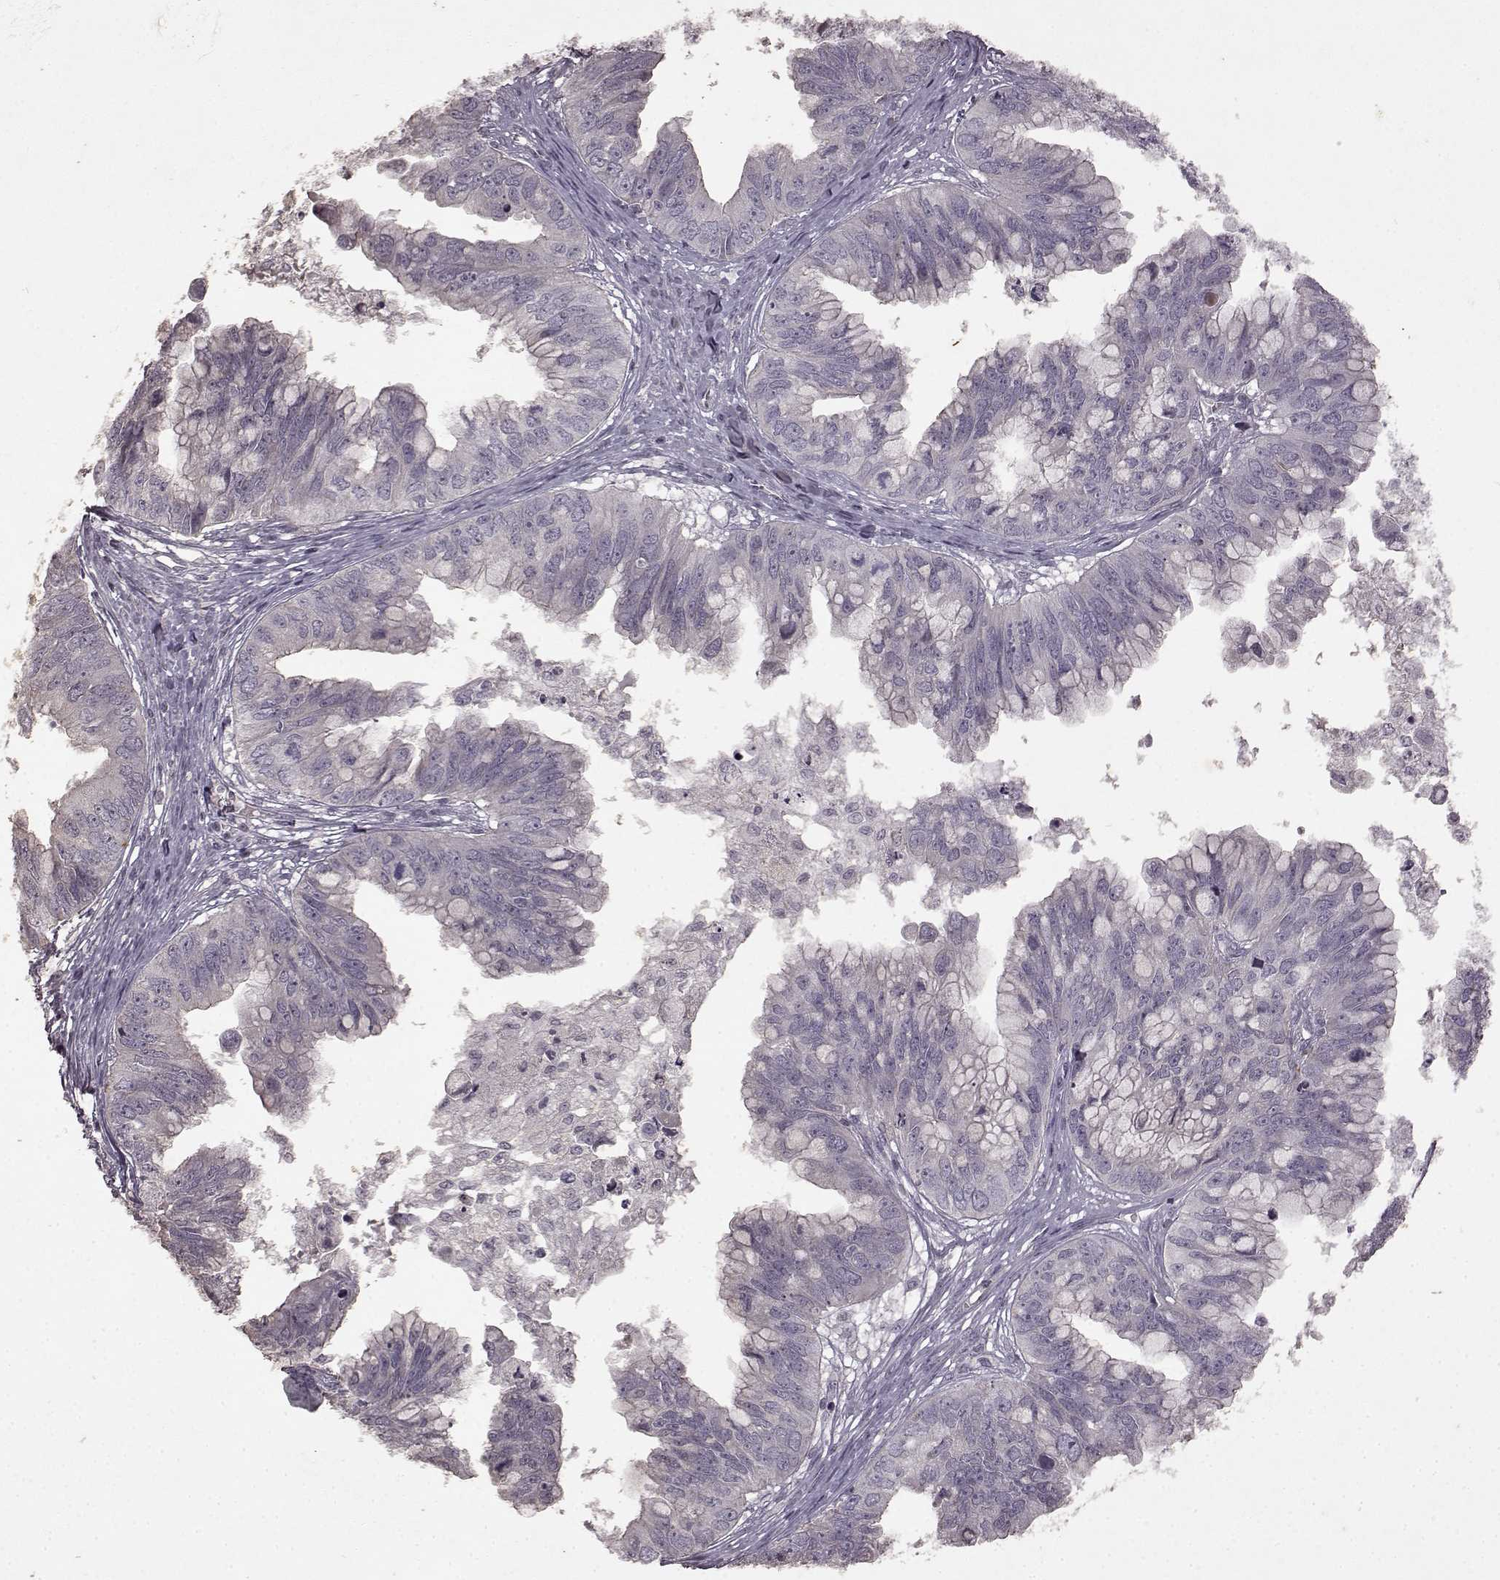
{"staining": {"intensity": "negative", "quantity": "none", "location": "none"}, "tissue": "ovarian cancer", "cell_type": "Tumor cells", "image_type": "cancer", "snomed": [{"axis": "morphology", "description": "Cystadenocarcinoma, mucinous, NOS"}, {"axis": "topography", "description": "Ovary"}], "caption": "The photomicrograph displays no significant positivity in tumor cells of ovarian mucinous cystadenocarcinoma.", "gene": "LHB", "patient": {"sex": "female", "age": 76}}